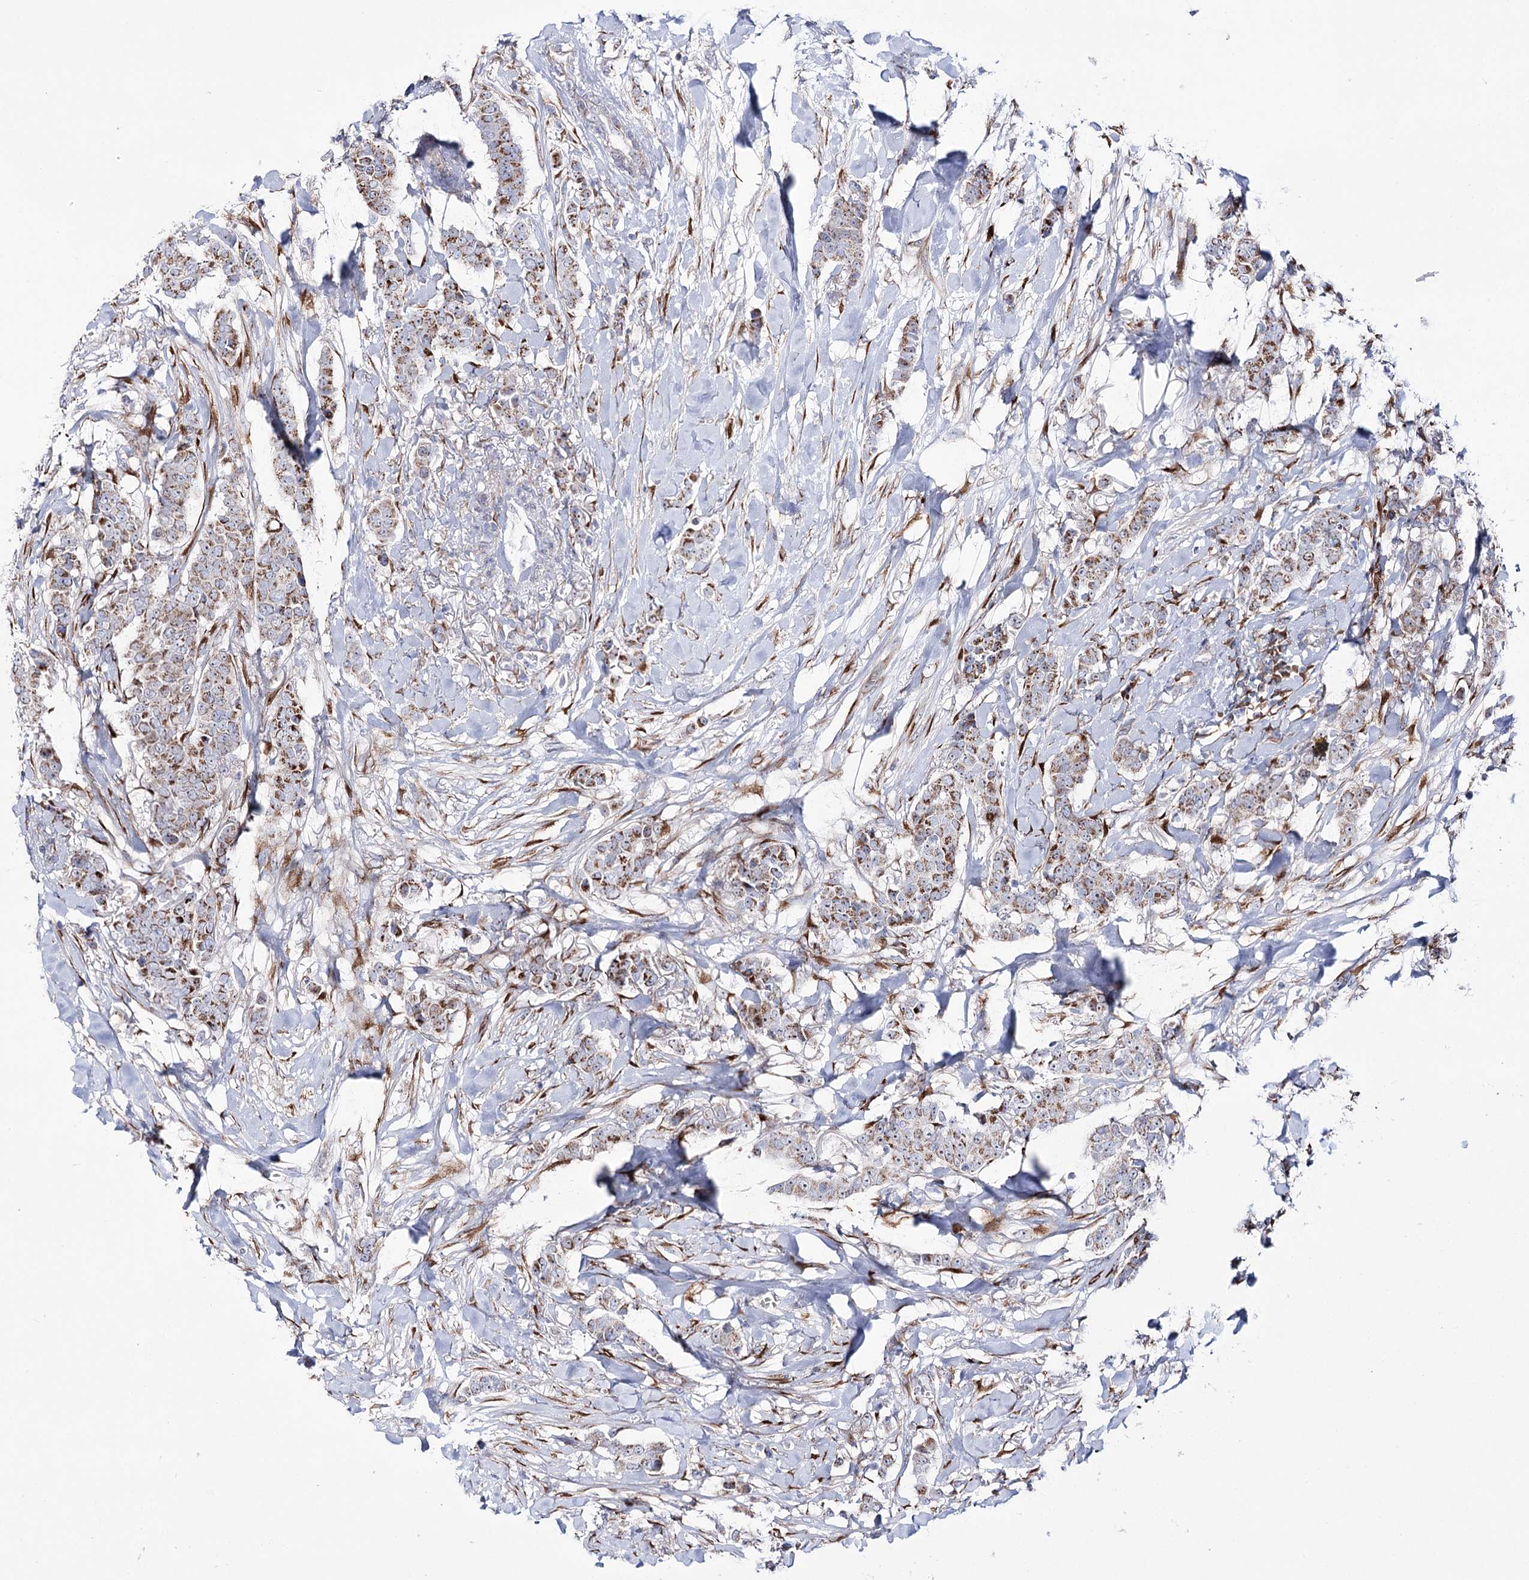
{"staining": {"intensity": "moderate", "quantity": ">75%", "location": "cytoplasmic/membranous"}, "tissue": "breast cancer", "cell_type": "Tumor cells", "image_type": "cancer", "snomed": [{"axis": "morphology", "description": "Duct carcinoma"}, {"axis": "topography", "description": "Breast"}], "caption": "IHC (DAB) staining of human breast cancer (intraductal carcinoma) shows moderate cytoplasmic/membranous protein expression in about >75% of tumor cells.", "gene": "METTL5", "patient": {"sex": "female", "age": 40}}